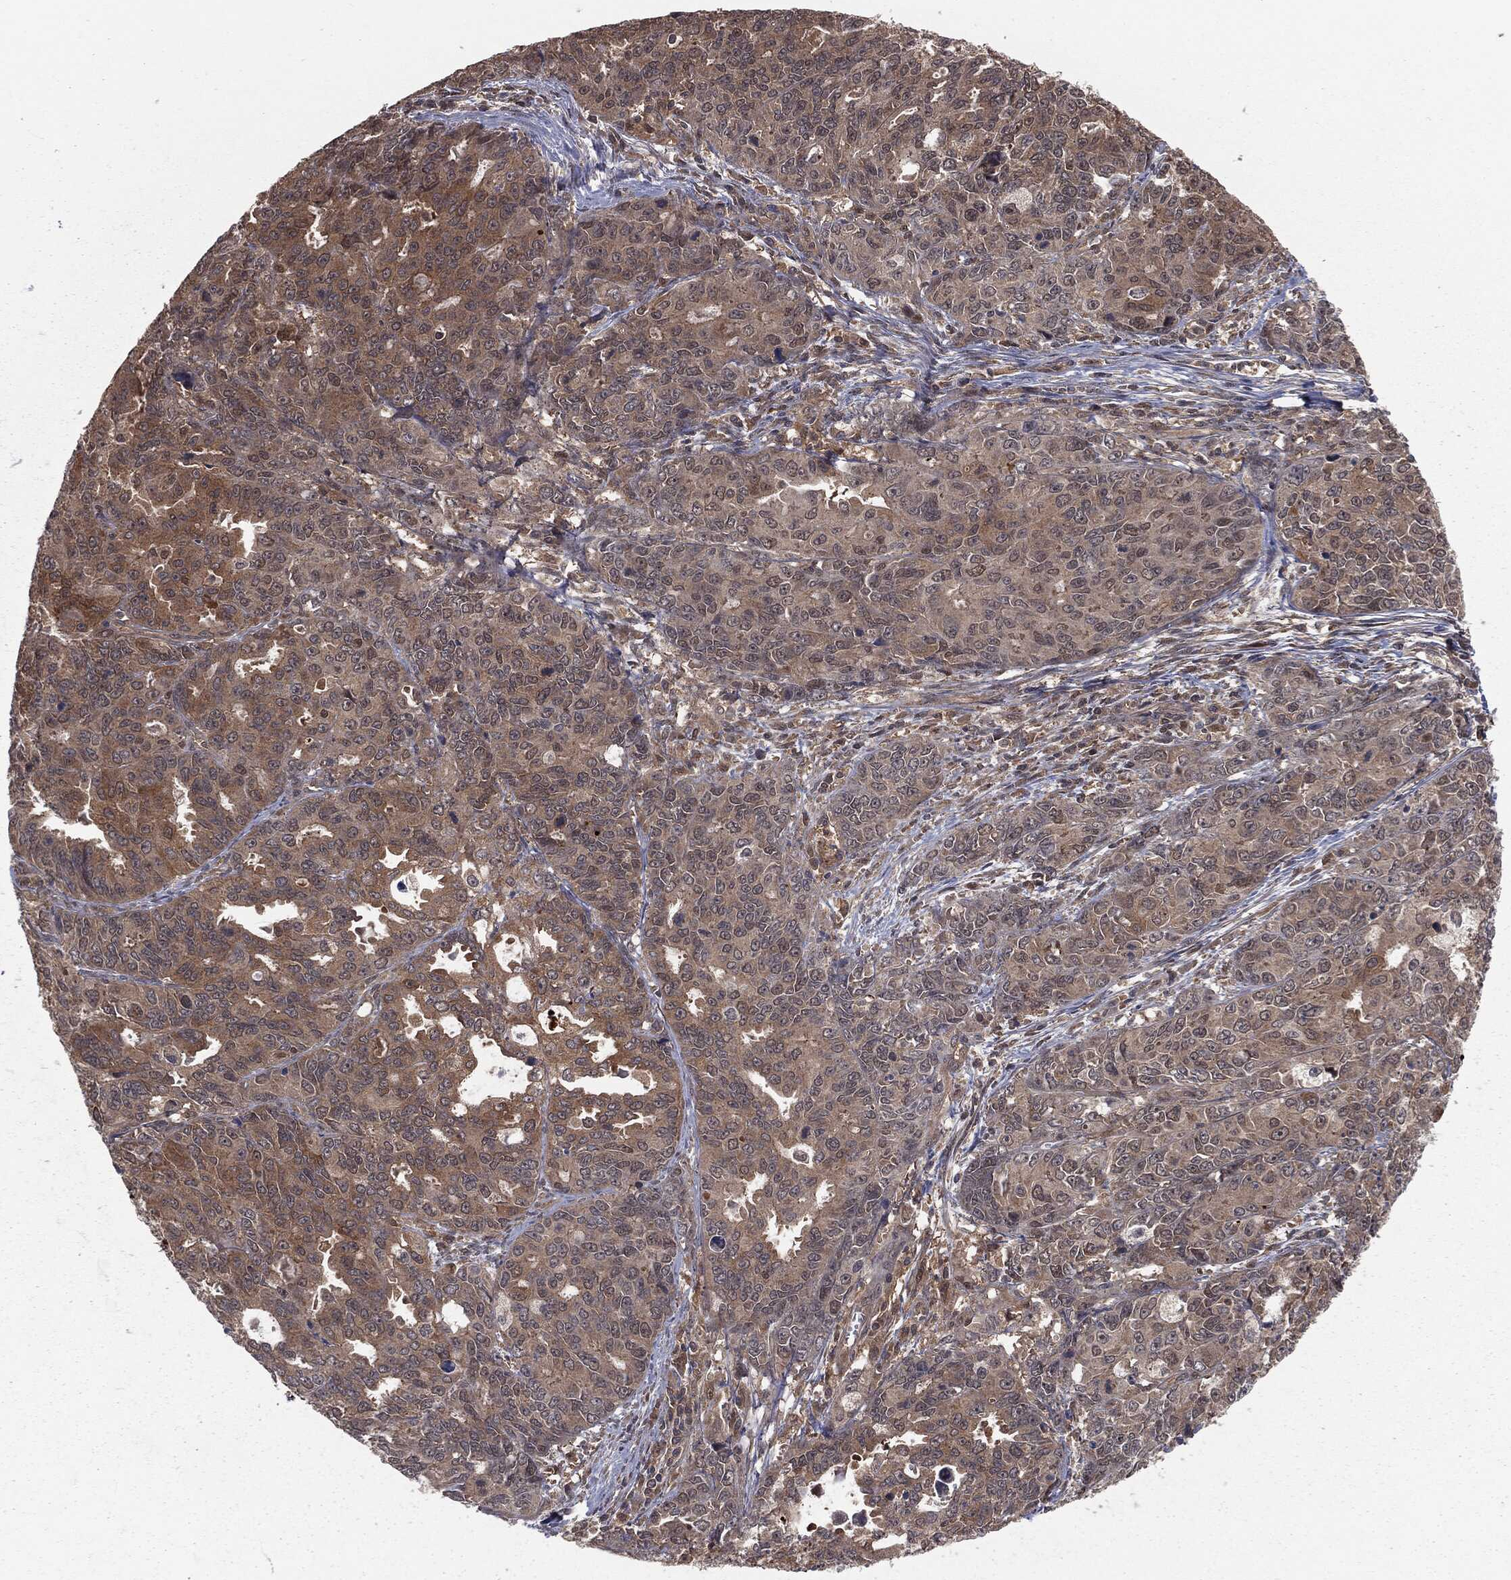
{"staining": {"intensity": "moderate", "quantity": "<25%", "location": "cytoplasmic/membranous"}, "tissue": "endometrial cancer", "cell_type": "Tumor cells", "image_type": "cancer", "snomed": [{"axis": "morphology", "description": "Adenocarcinoma, NOS"}, {"axis": "topography", "description": "Uterus"}], "caption": "Approximately <25% of tumor cells in endometrial cancer (adenocarcinoma) demonstrate moderate cytoplasmic/membranous protein positivity as visualized by brown immunohistochemical staining.", "gene": "FBXO7", "patient": {"sex": "female", "age": 79}}